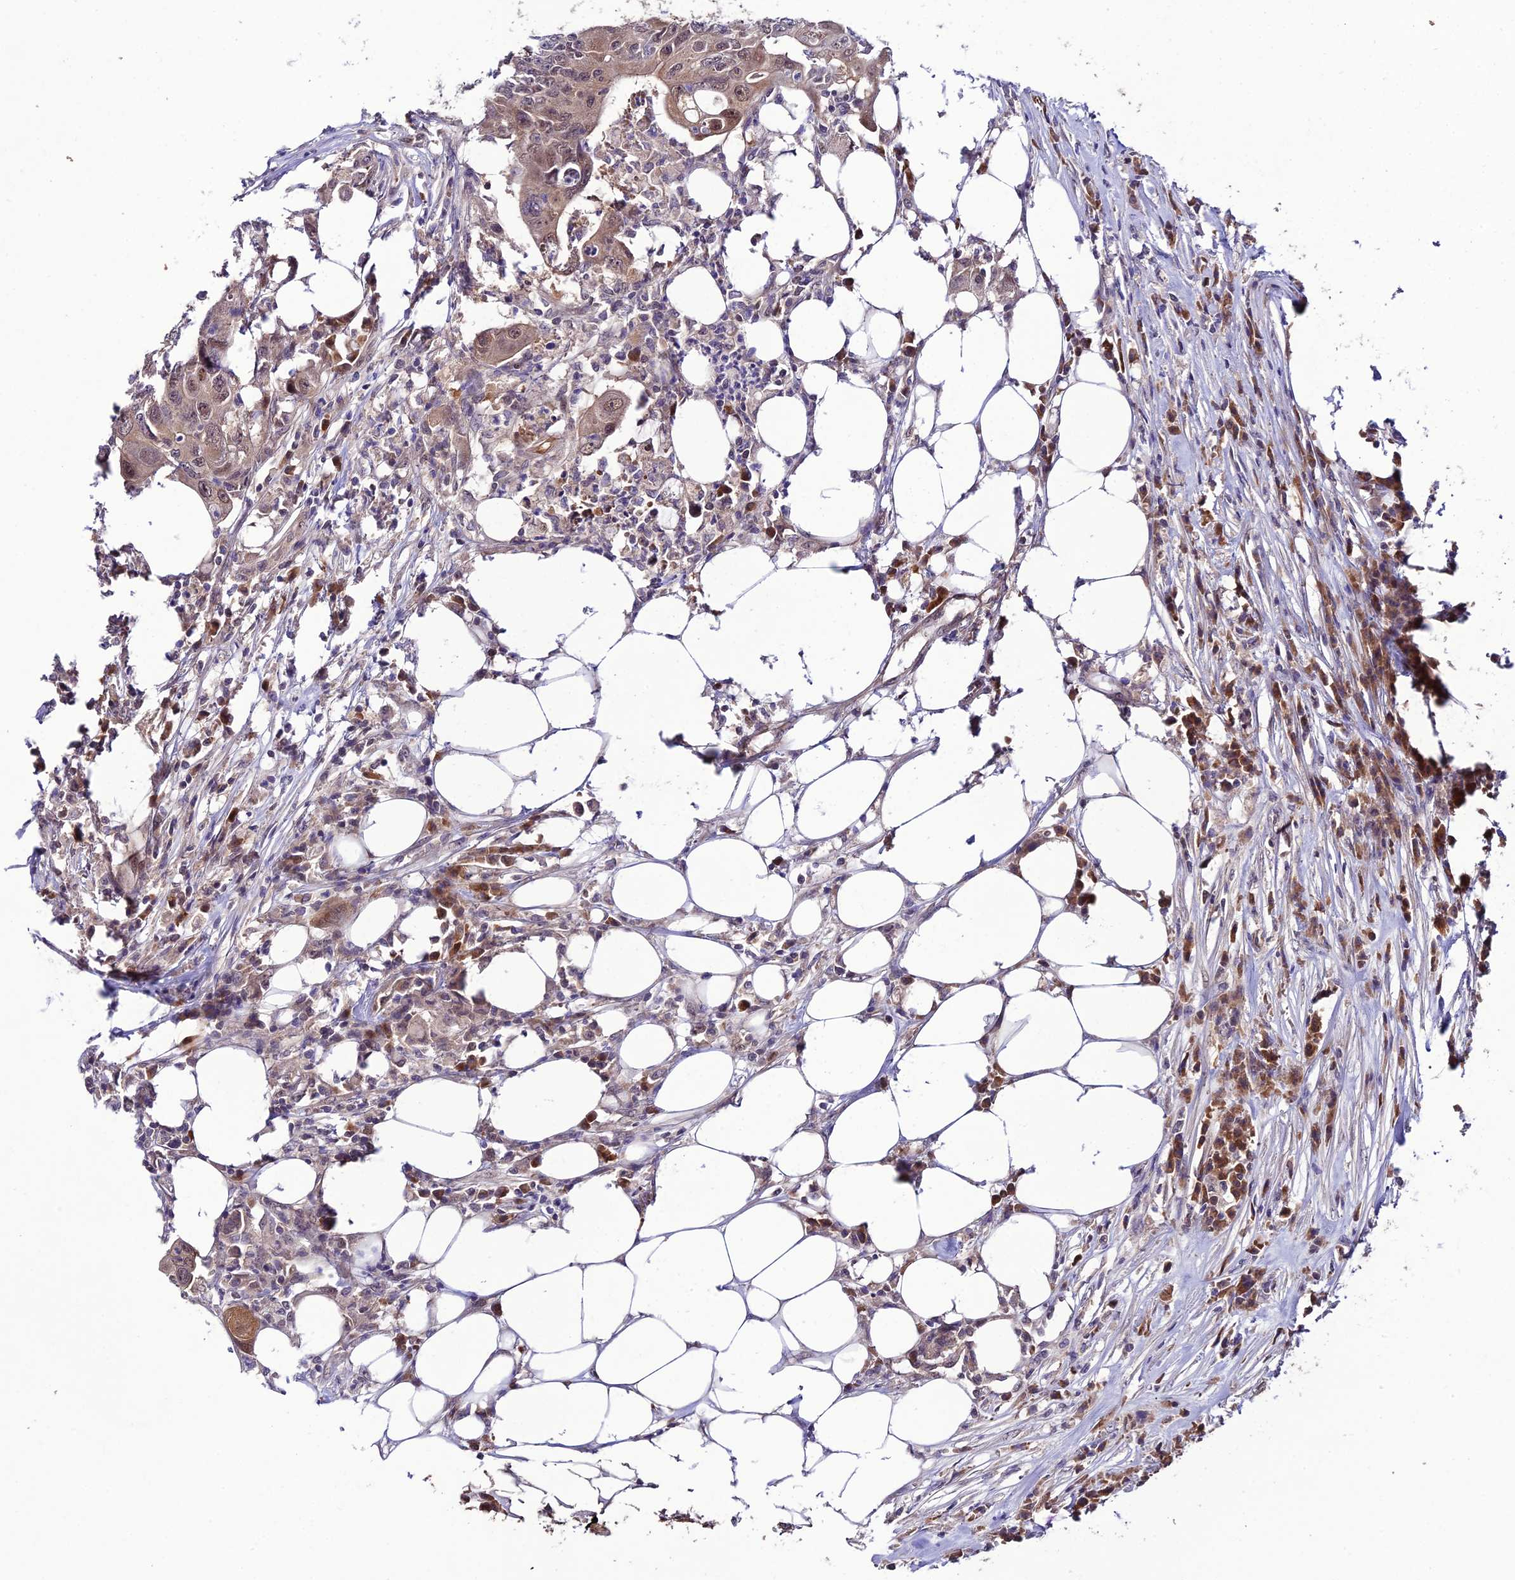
{"staining": {"intensity": "weak", "quantity": ">75%", "location": "cytoplasmic/membranous,nuclear"}, "tissue": "colorectal cancer", "cell_type": "Tumor cells", "image_type": "cancer", "snomed": [{"axis": "morphology", "description": "Adenocarcinoma, NOS"}, {"axis": "topography", "description": "Colon"}], "caption": "High-power microscopy captured an IHC photomicrograph of colorectal cancer (adenocarcinoma), revealing weak cytoplasmic/membranous and nuclear staining in about >75% of tumor cells. The protein of interest is stained brown, and the nuclei are stained in blue (DAB IHC with brightfield microscopy, high magnification).", "gene": "TRIM40", "patient": {"sex": "male", "age": 71}}